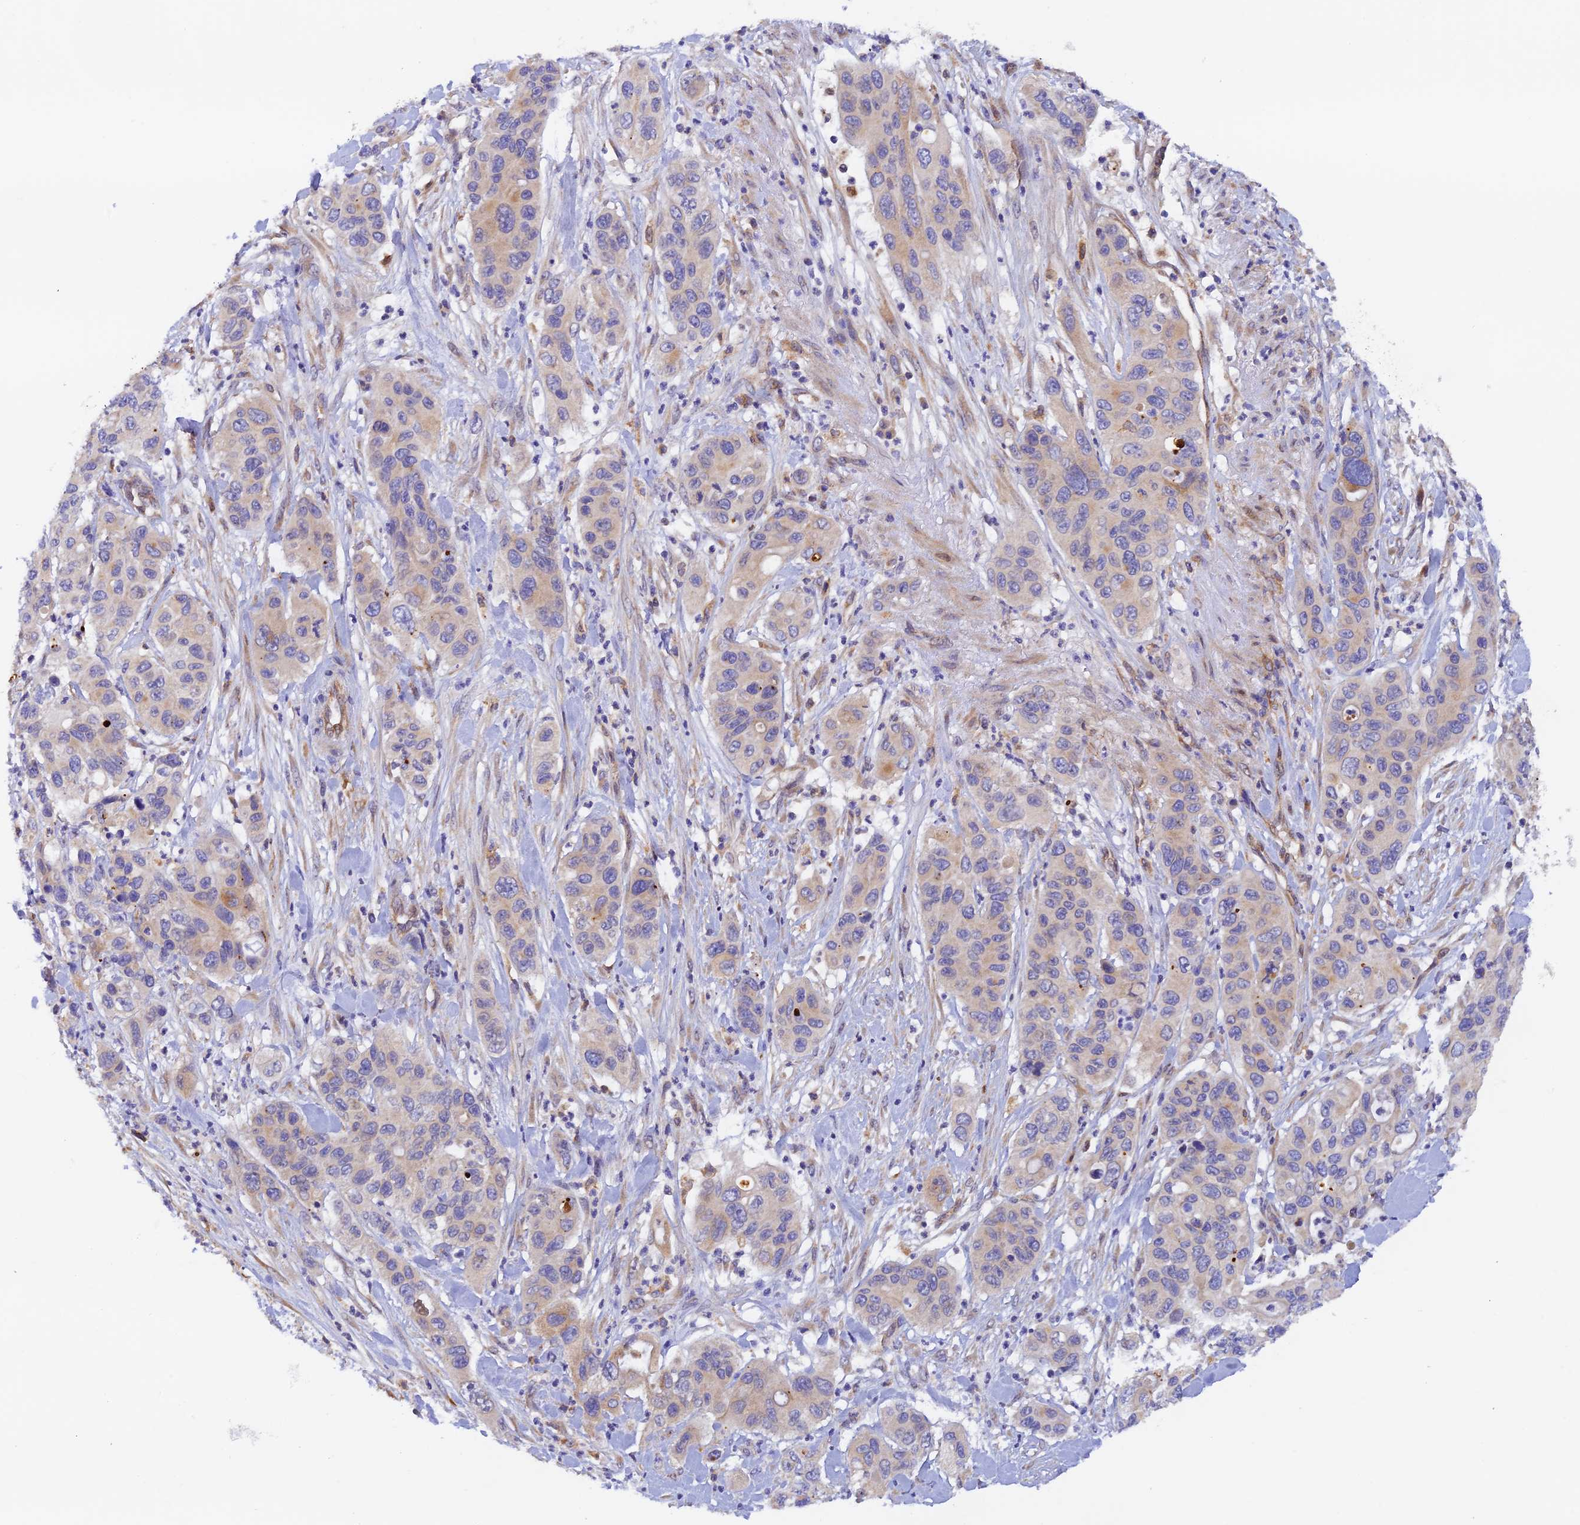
{"staining": {"intensity": "moderate", "quantity": "<25%", "location": "cytoplasmic/membranous"}, "tissue": "pancreatic cancer", "cell_type": "Tumor cells", "image_type": "cancer", "snomed": [{"axis": "morphology", "description": "Adenocarcinoma, NOS"}, {"axis": "topography", "description": "Pancreas"}], "caption": "This is a micrograph of IHC staining of pancreatic cancer (adenocarcinoma), which shows moderate staining in the cytoplasmic/membranous of tumor cells.", "gene": "RANBP6", "patient": {"sex": "female", "age": 71}}